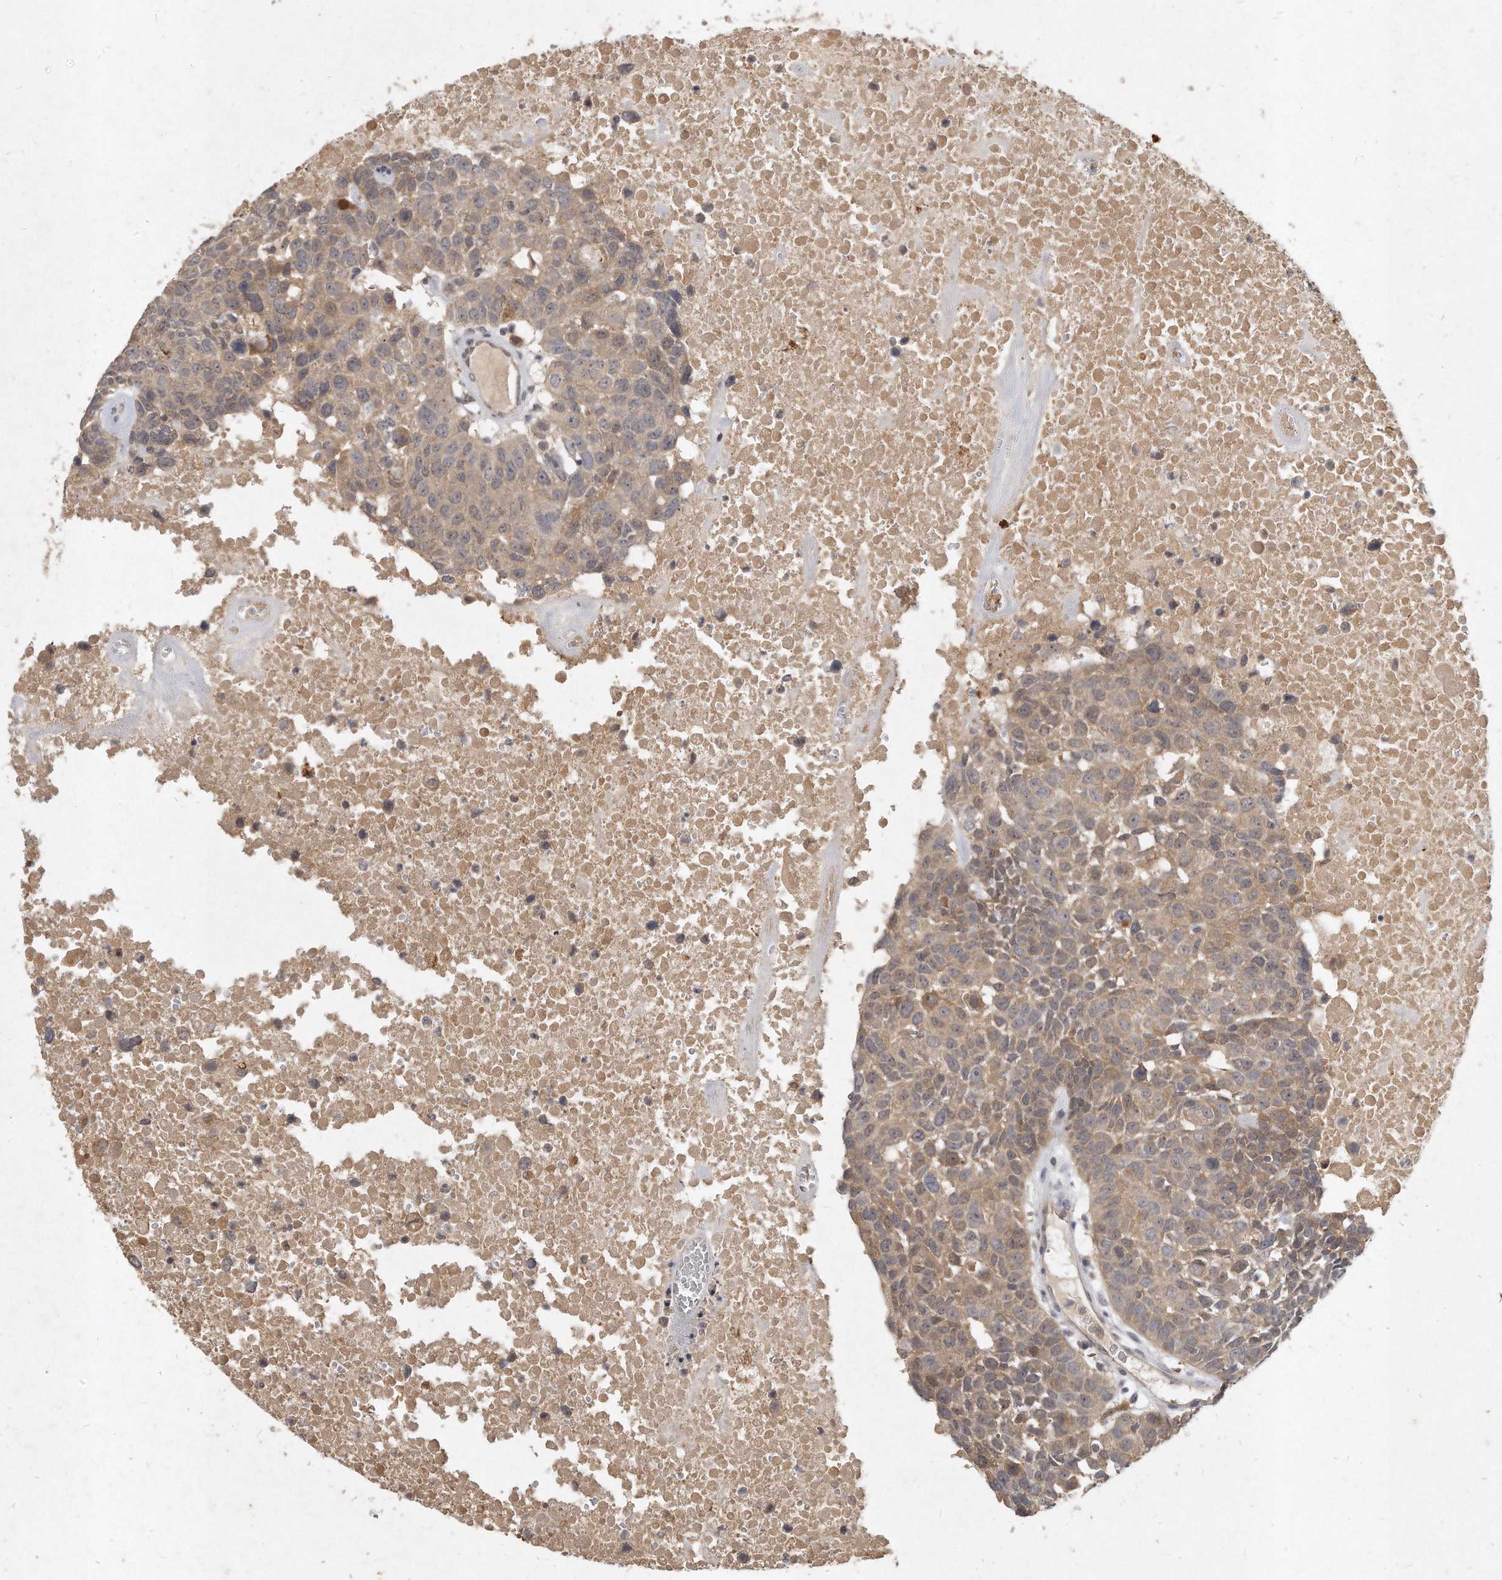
{"staining": {"intensity": "weak", "quantity": ">75%", "location": "cytoplasmic/membranous"}, "tissue": "head and neck cancer", "cell_type": "Tumor cells", "image_type": "cancer", "snomed": [{"axis": "morphology", "description": "Squamous cell carcinoma, NOS"}, {"axis": "topography", "description": "Head-Neck"}], "caption": "Protein positivity by IHC shows weak cytoplasmic/membranous expression in approximately >75% of tumor cells in head and neck squamous cell carcinoma.", "gene": "LGALS8", "patient": {"sex": "male", "age": 66}}